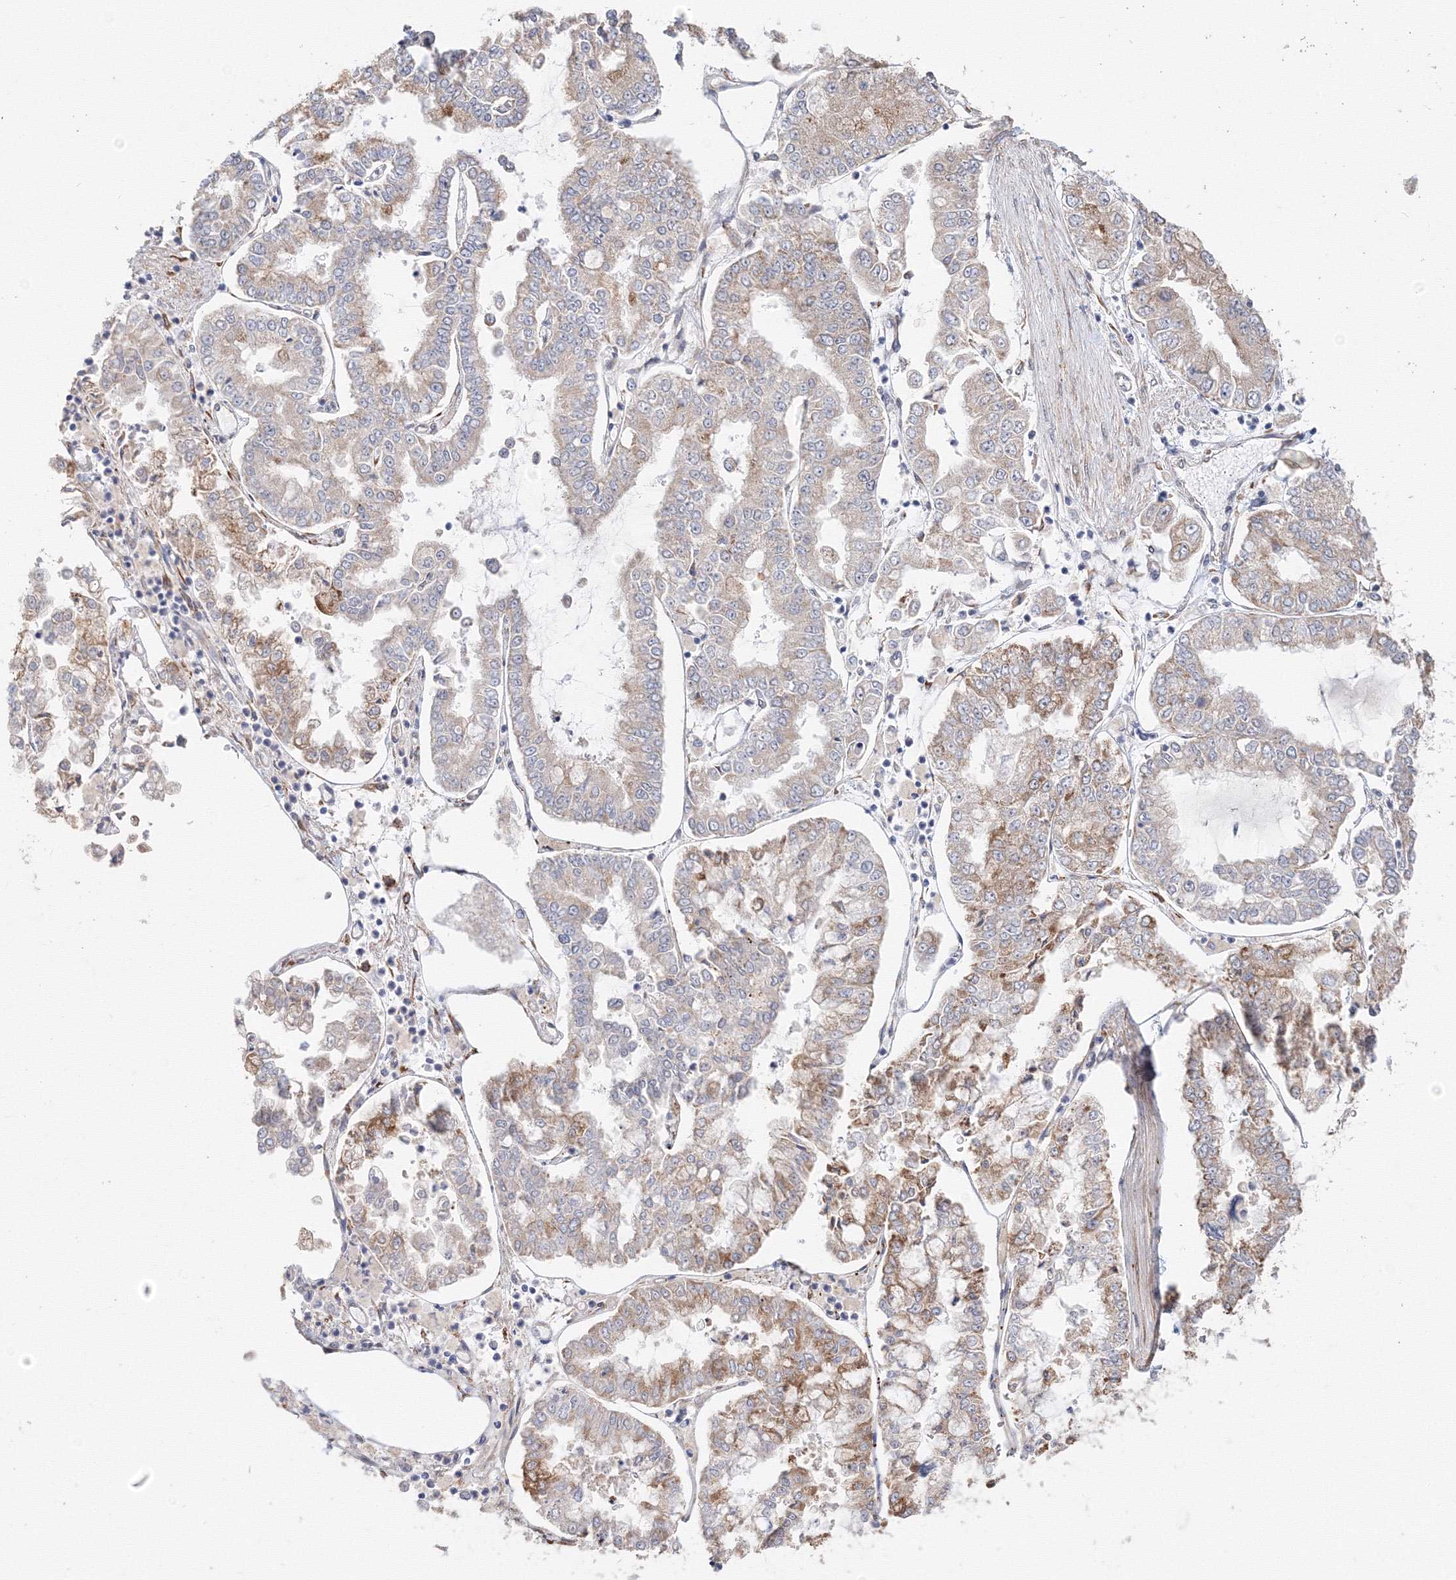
{"staining": {"intensity": "moderate", "quantity": "<25%", "location": "cytoplasmic/membranous"}, "tissue": "stomach cancer", "cell_type": "Tumor cells", "image_type": "cancer", "snomed": [{"axis": "morphology", "description": "Adenocarcinoma, NOS"}, {"axis": "topography", "description": "Stomach"}], "caption": "A high-resolution micrograph shows immunohistochemistry staining of stomach adenocarcinoma, which exhibits moderate cytoplasmic/membranous staining in approximately <25% of tumor cells. (Brightfield microscopy of DAB IHC at high magnification).", "gene": "DHRS12", "patient": {"sex": "male", "age": 76}}